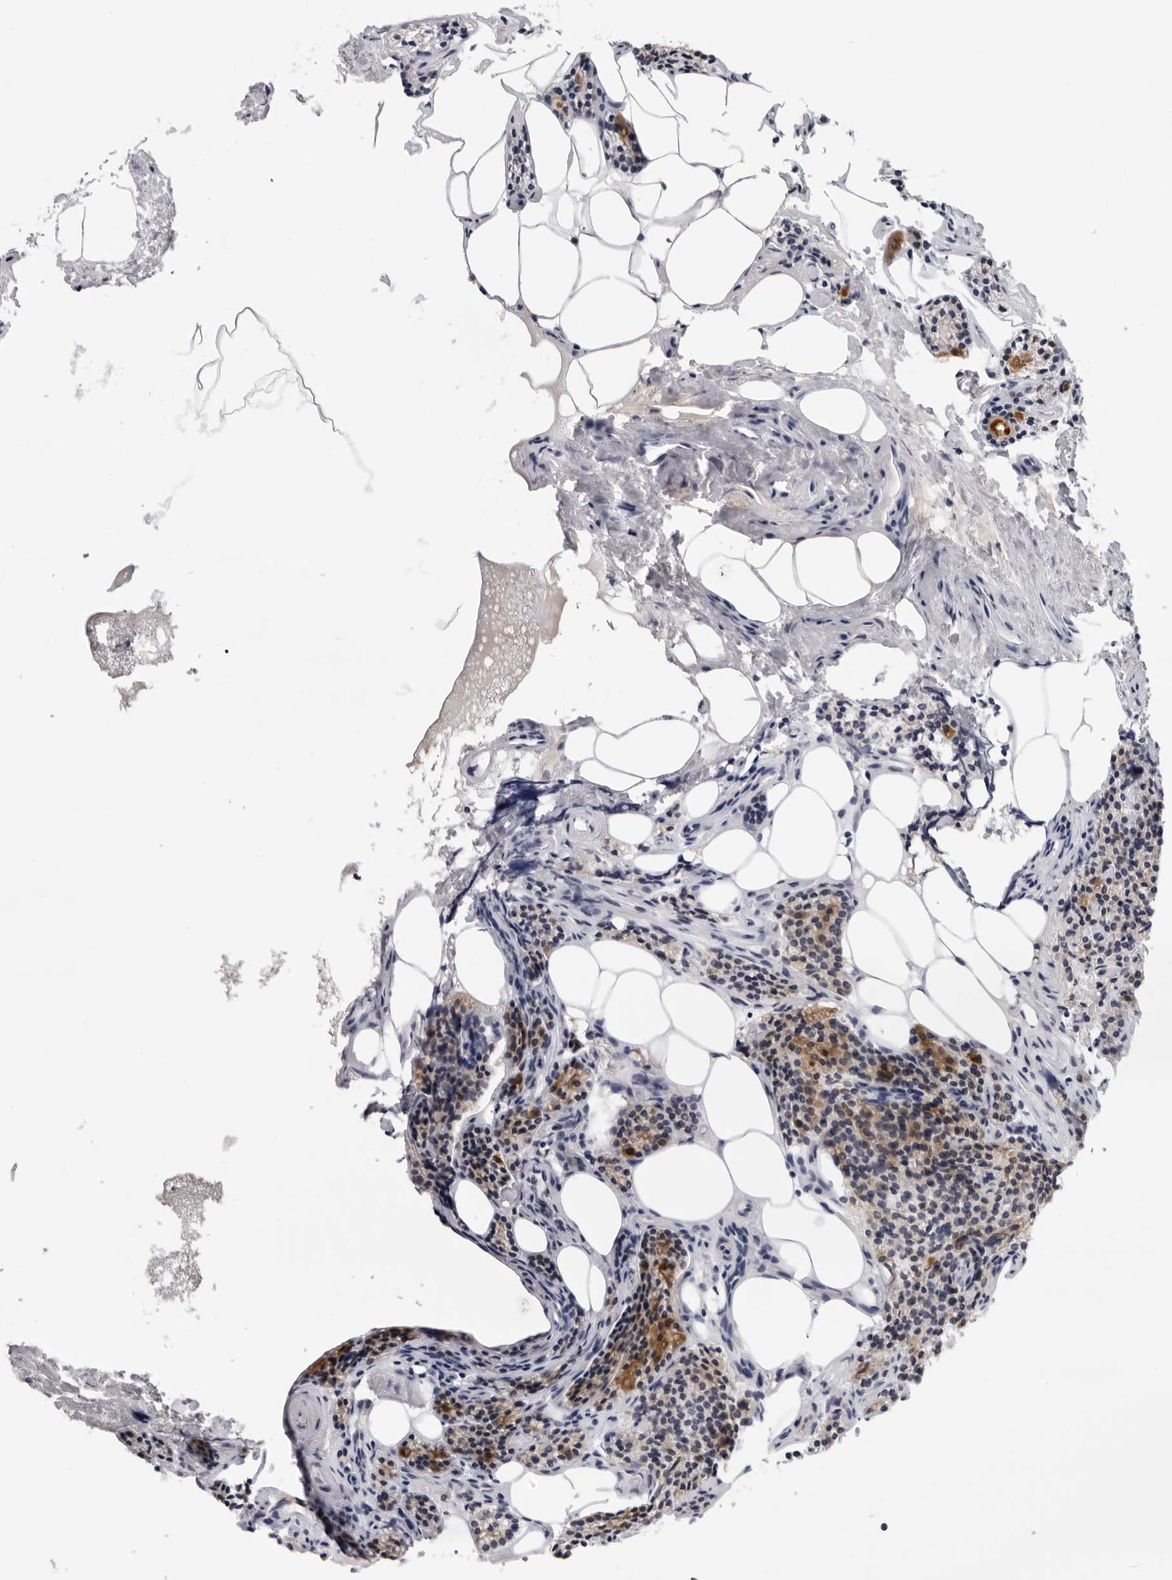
{"staining": {"intensity": "moderate", "quantity": "25%-75%", "location": "cytoplasmic/membranous"}, "tissue": "parathyroid gland", "cell_type": "Glandular cells", "image_type": "normal", "snomed": [{"axis": "morphology", "description": "Normal tissue, NOS"}, {"axis": "topography", "description": "Parathyroid gland"}], "caption": "The immunohistochemical stain shows moderate cytoplasmic/membranous staining in glandular cells of unremarkable parathyroid gland.", "gene": "CPT2", "patient": {"sex": "female", "age": 71}}